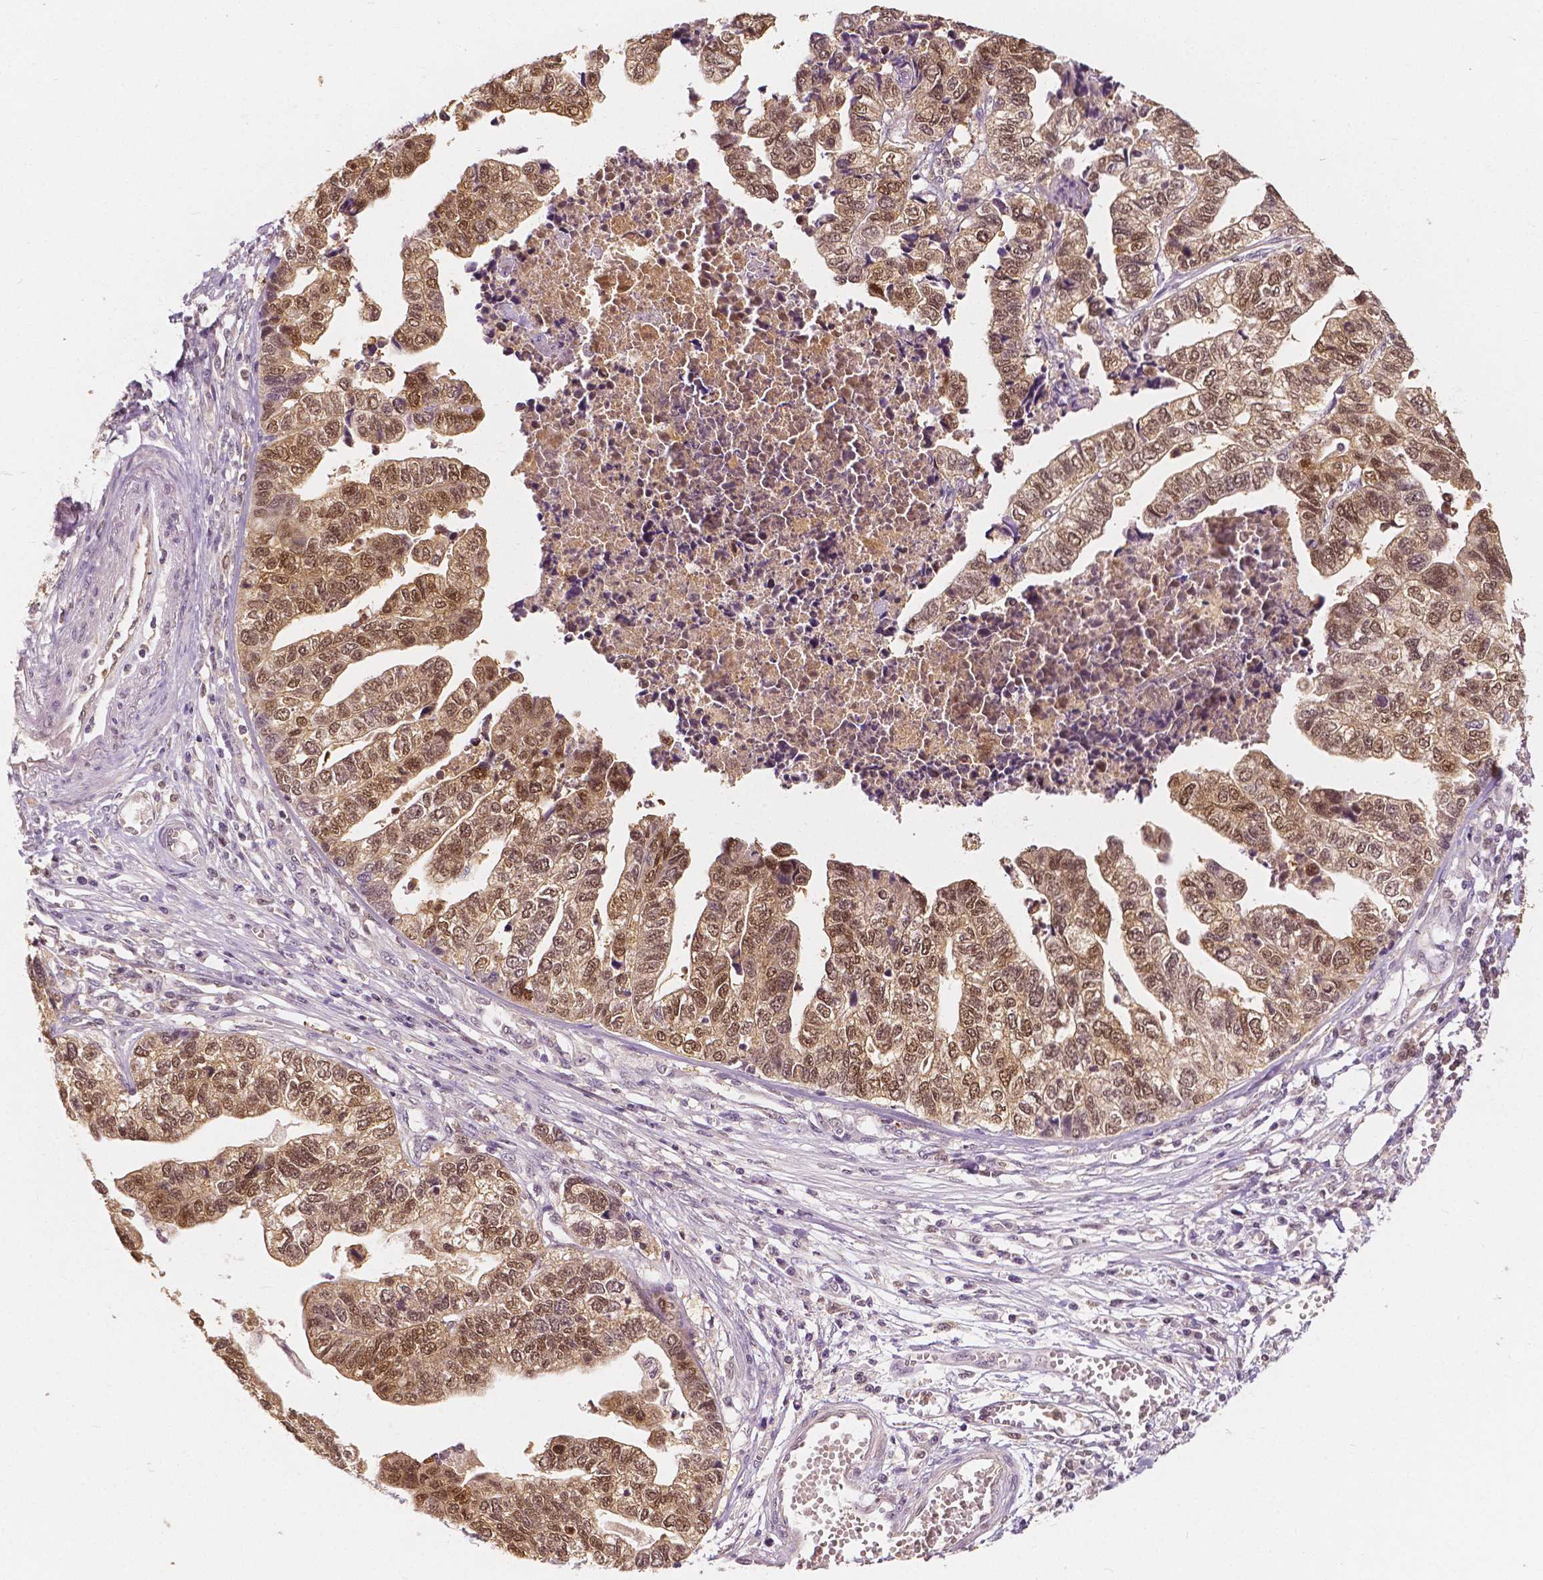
{"staining": {"intensity": "moderate", "quantity": ">75%", "location": "cytoplasmic/membranous,nuclear"}, "tissue": "stomach cancer", "cell_type": "Tumor cells", "image_type": "cancer", "snomed": [{"axis": "morphology", "description": "Adenocarcinoma, NOS"}, {"axis": "topography", "description": "Stomach, upper"}], "caption": "This image reveals stomach adenocarcinoma stained with immunohistochemistry (IHC) to label a protein in brown. The cytoplasmic/membranous and nuclear of tumor cells show moderate positivity for the protein. Nuclei are counter-stained blue.", "gene": "NAPRT", "patient": {"sex": "female", "age": 67}}